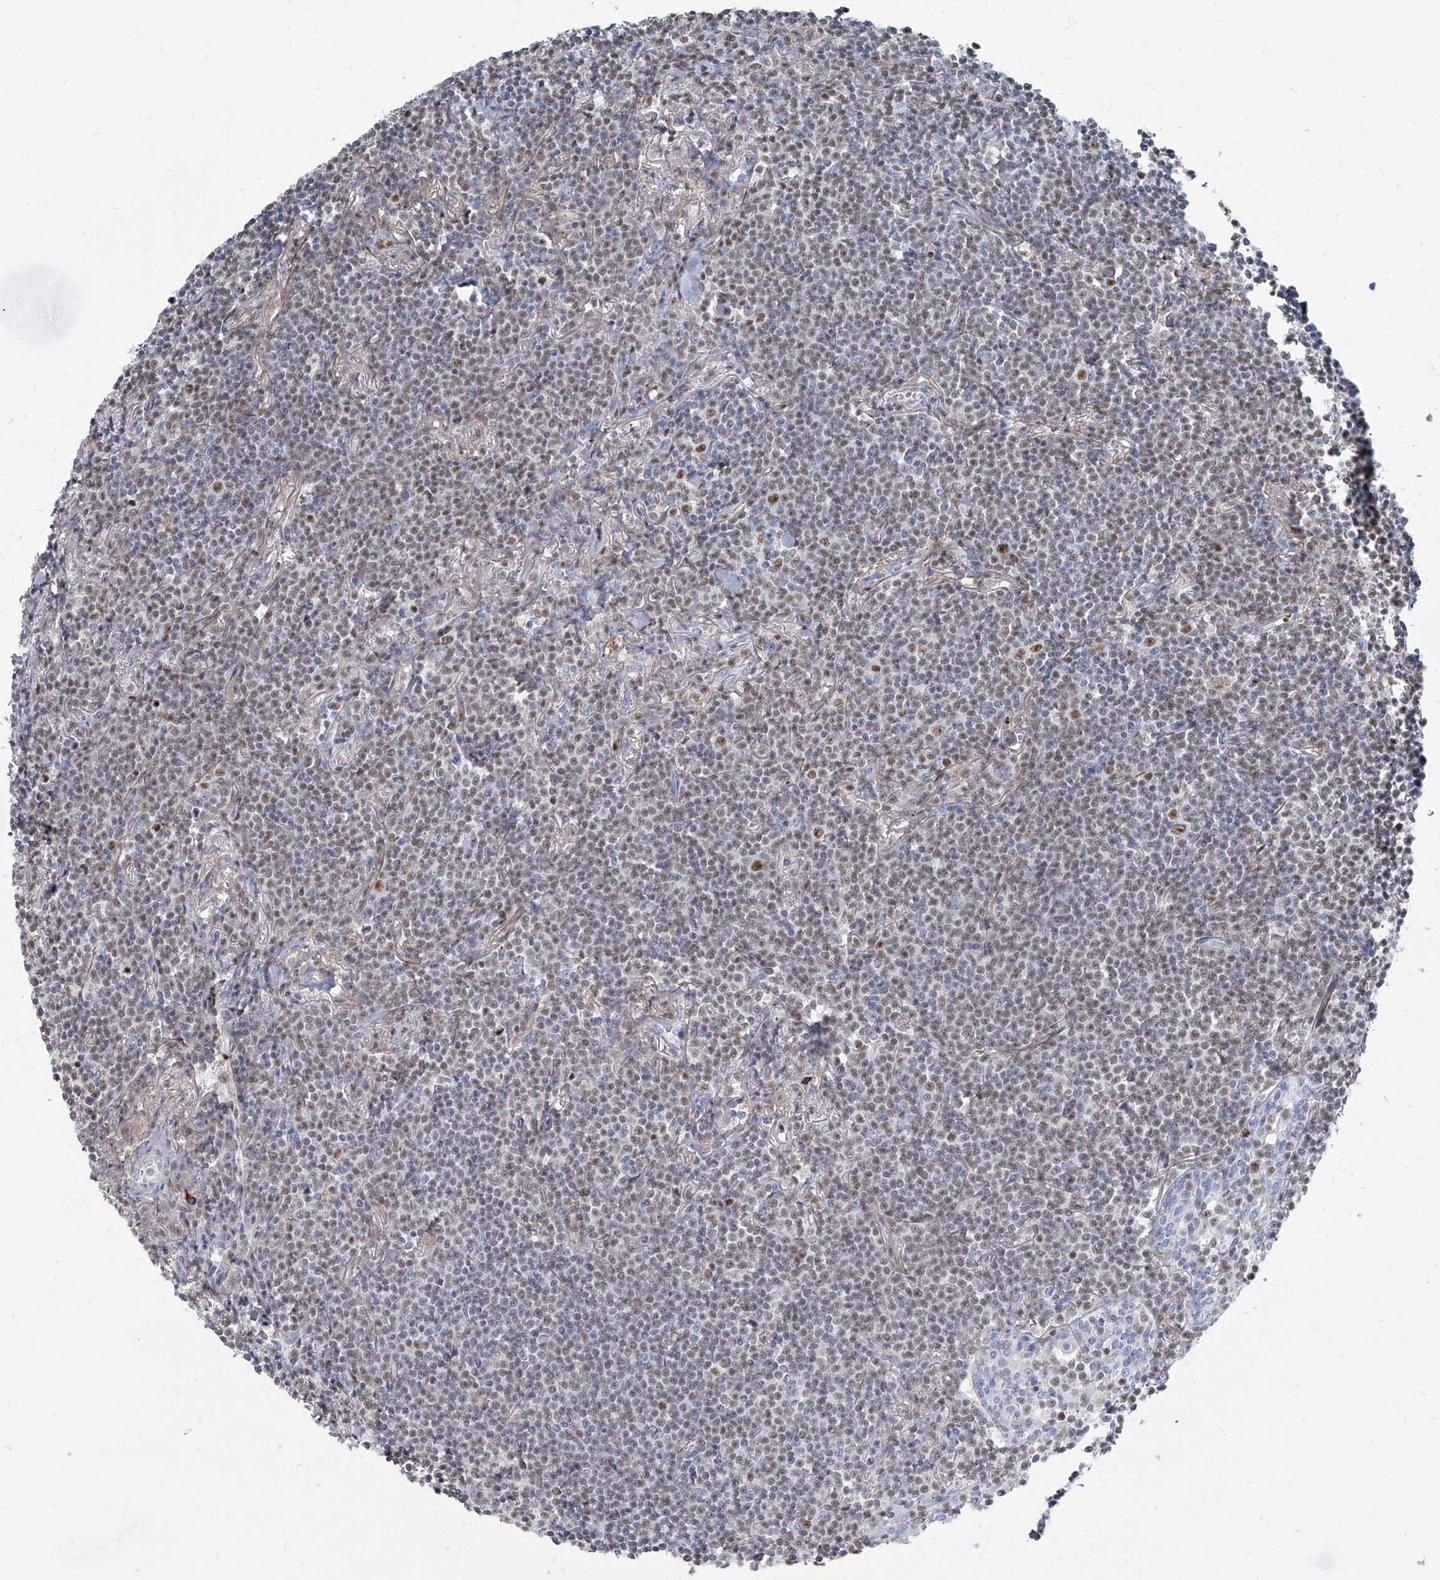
{"staining": {"intensity": "weak", "quantity": "25%-75%", "location": "nuclear"}, "tissue": "lymphoma", "cell_type": "Tumor cells", "image_type": "cancer", "snomed": [{"axis": "morphology", "description": "Malignant lymphoma, non-Hodgkin's type, Low grade"}, {"axis": "topography", "description": "Lung"}], "caption": "This image reveals lymphoma stained with IHC to label a protein in brown. The nuclear of tumor cells show weak positivity for the protein. Nuclei are counter-stained blue.", "gene": "HOXA3", "patient": {"sex": "female", "age": 71}}